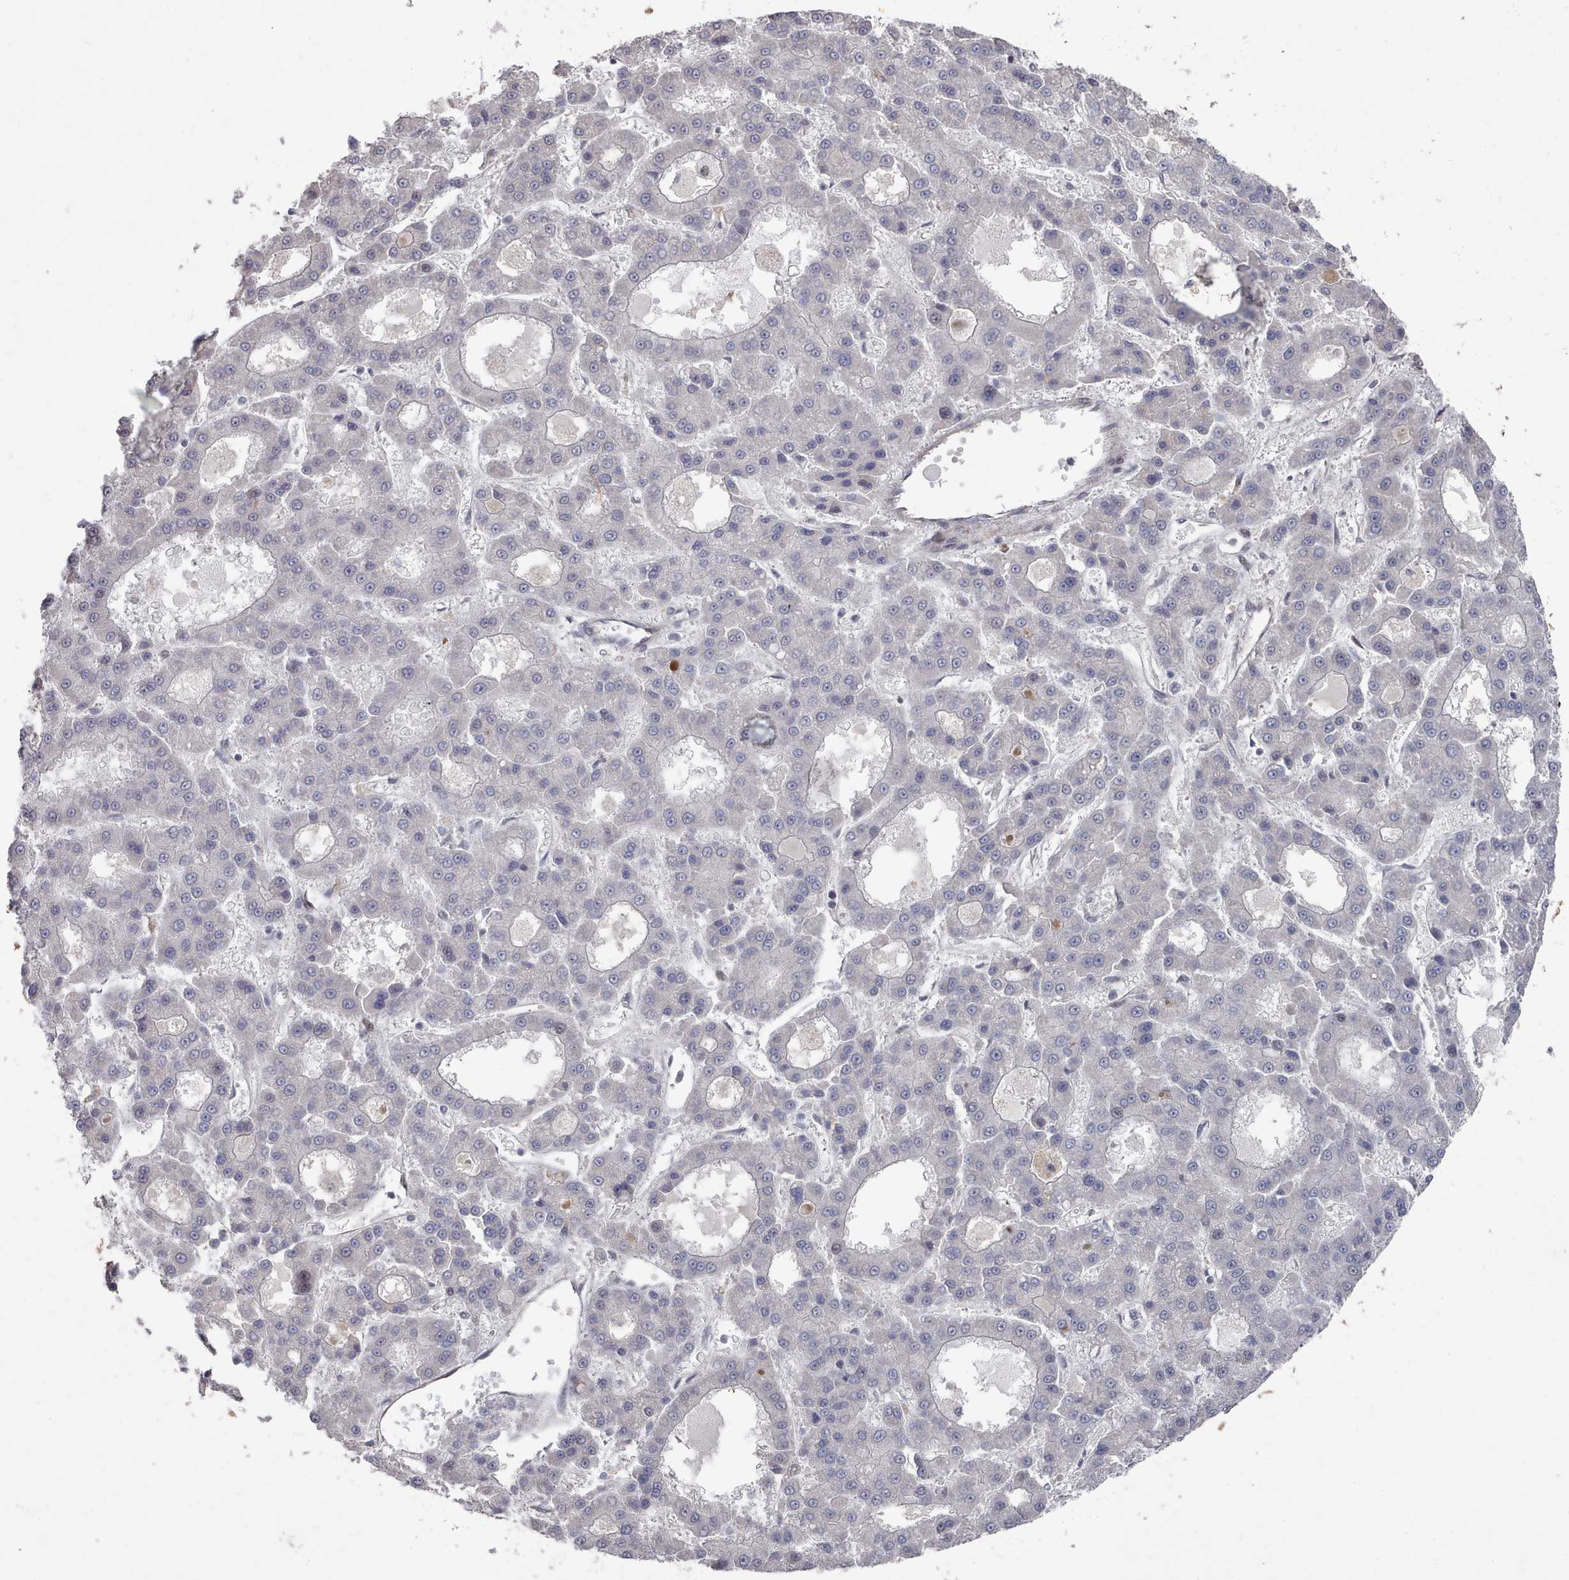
{"staining": {"intensity": "negative", "quantity": "none", "location": "none"}, "tissue": "liver cancer", "cell_type": "Tumor cells", "image_type": "cancer", "snomed": [{"axis": "morphology", "description": "Carcinoma, Hepatocellular, NOS"}, {"axis": "topography", "description": "Liver"}], "caption": "Immunohistochemistry (IHC) photomicrograph of neoplastic tissue: hepatocellular carcinoma (liver) stained with DAB (3,3'-diaminobenzidine) displays no significant protein expression in tumor cells.", "gene": "CPSF4", "patient": {"sex": "male", "age": 70}}